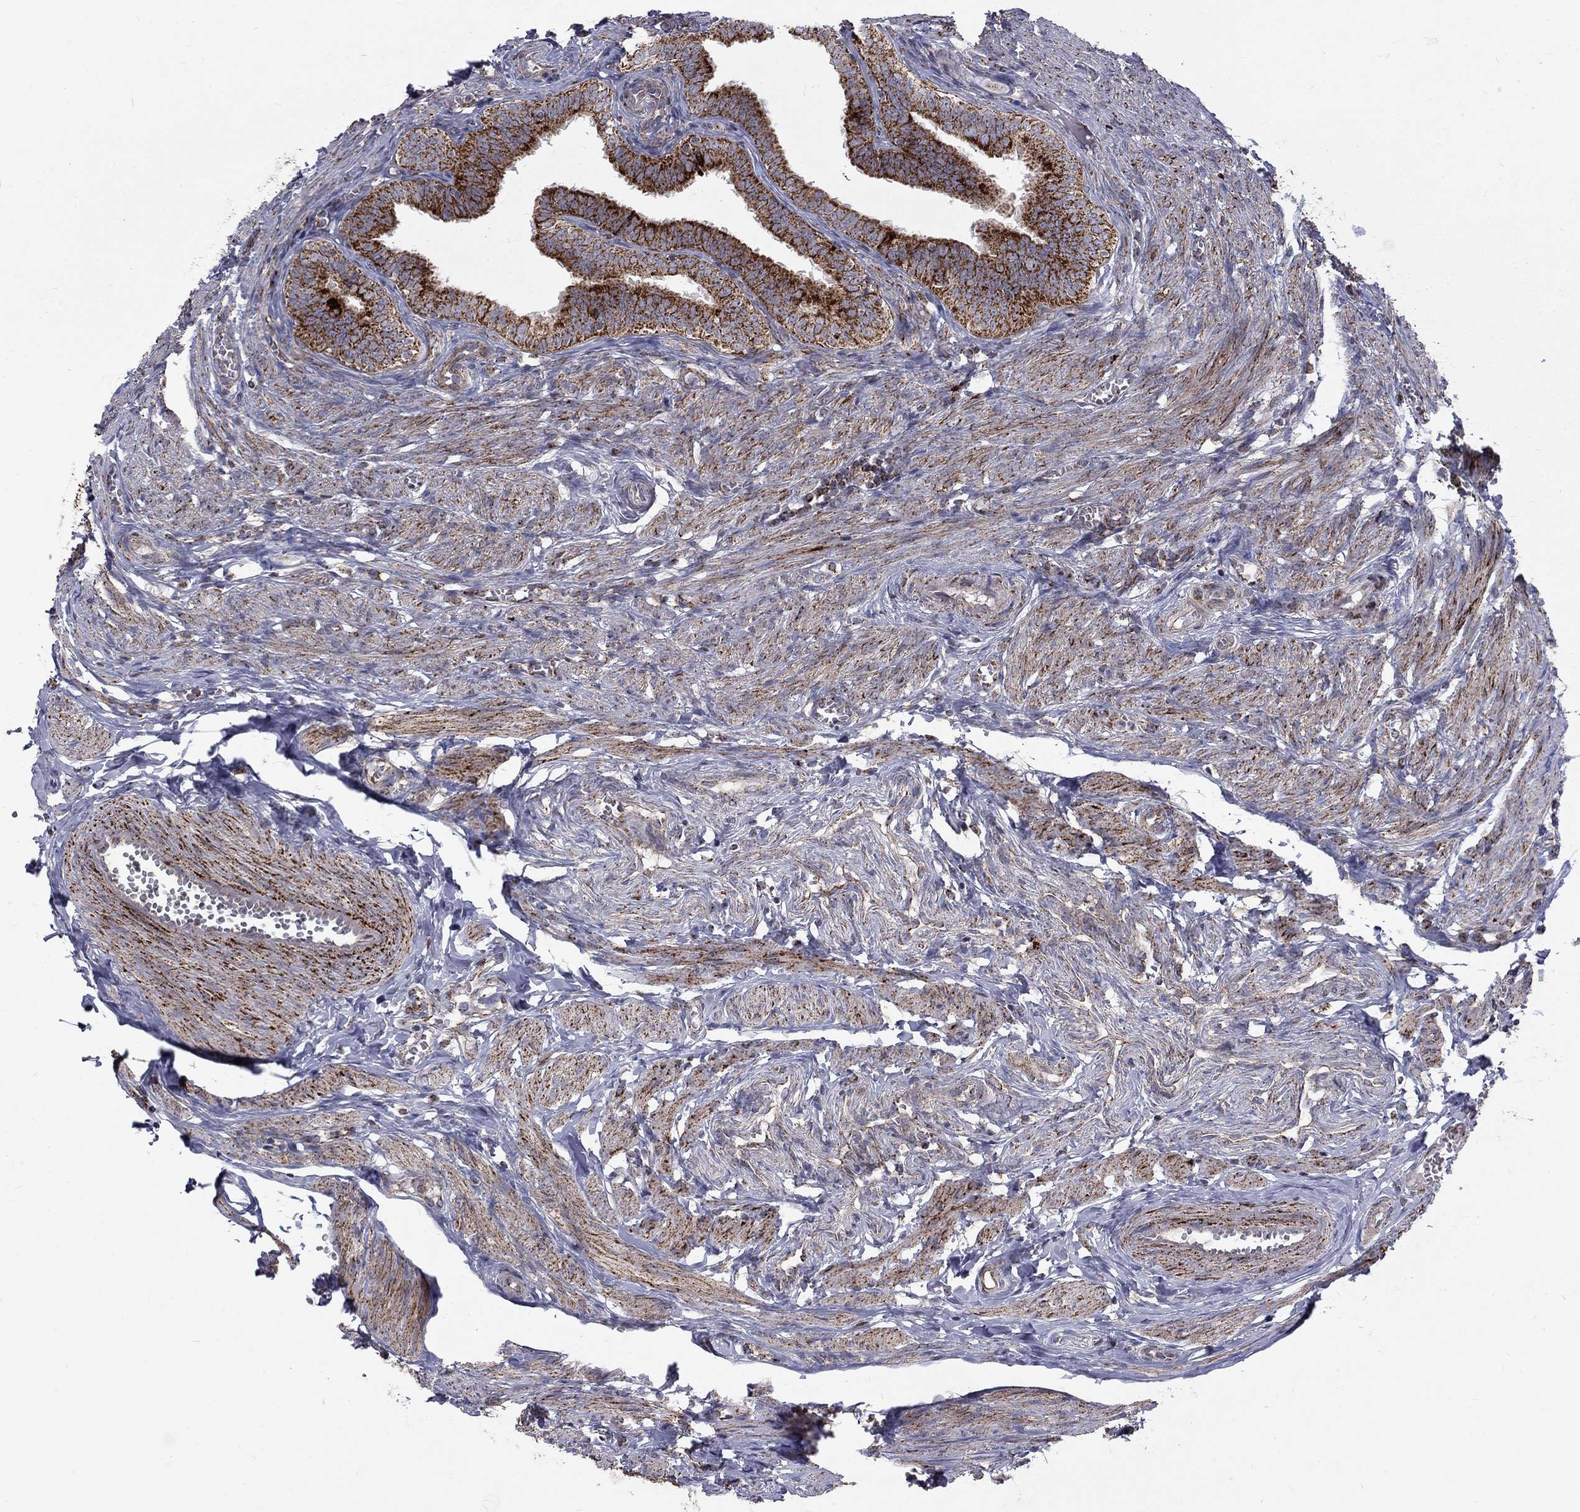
{"staining": {"intensity": "strong", "quantity": ">75%", "location": "cytoplasmic/membranous"}, "tissue": "fallopian tube", "cell_type": "Glandular cells", "image_type": "normal", "snomed": [{"axis": "morphology", "description": "Normal tissue, NOS"}, {"axis": "topography", "description": "Fallopian tube"}], "caption": "Protein staining by immunohistochemistry displays strong cytoplasmic/membranous positivity in approximately >75% of glandular cells in unremarkable fallopian tube.", "gene": "ALDH1B1", "patient": {"sex": "female", "age": 25}}